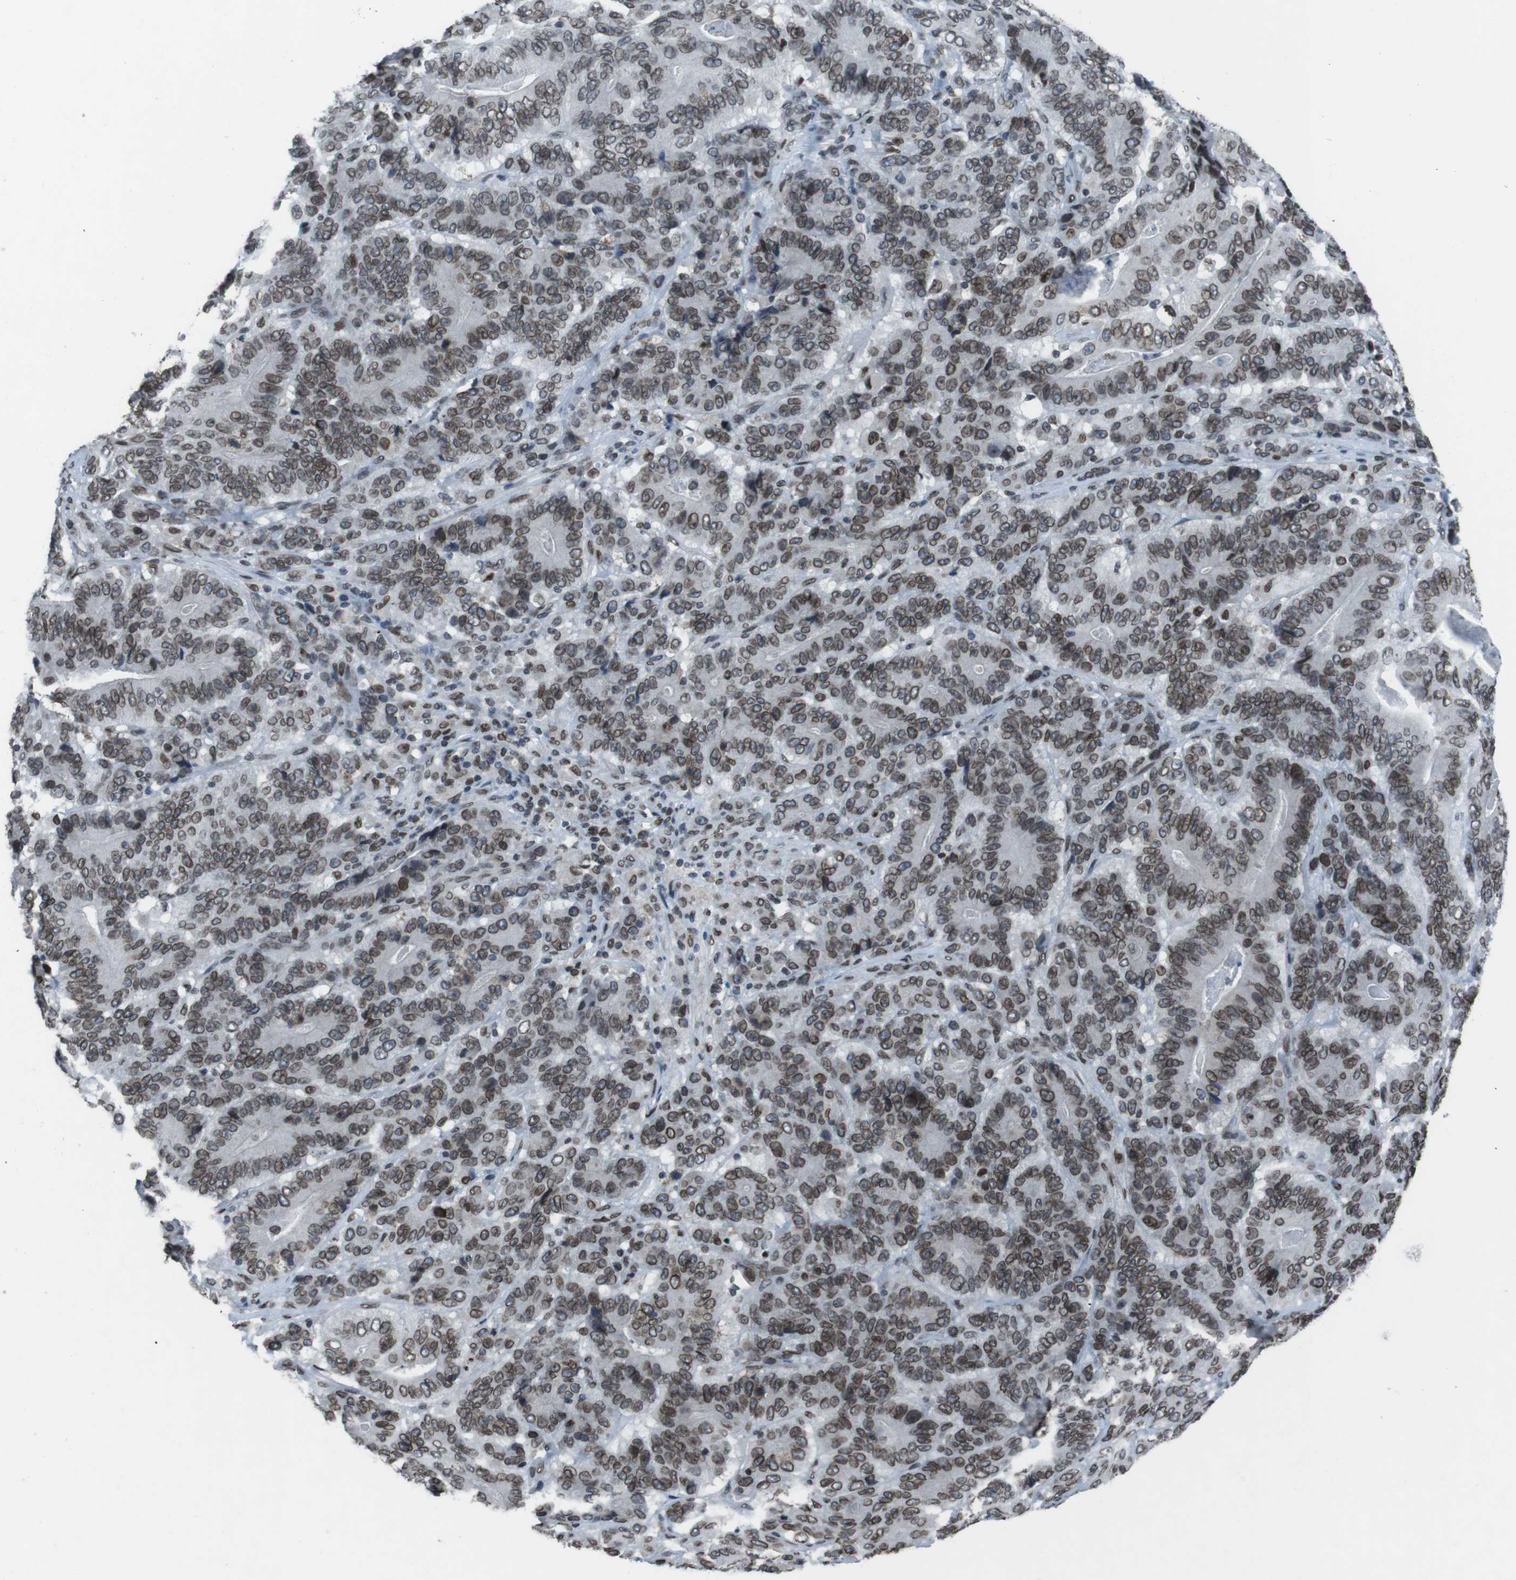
{"staining": {"intensity": "moderate", "quantity": ">75%", "location": "cytoplasmic/membranous,nuclear"}, "tissue": "stomach cancer", "cell_type": "Tumor cells", "image_type": "cancer", "snomed": [{"axis": "morphology", "description": "Adenocarcinoma, NOS"}, {"axis": "topography", "description": "Stomach"}], "caption": "Moderate cytoplasmic/membranous and nuclear expression is present in about >75% of tumor cells in adenocarcinoma (stomach). (IHC, brightfield microscopy, high magnification).", "gene": "MAD1L1", "patient": {"sex": "female", "age": 73}}